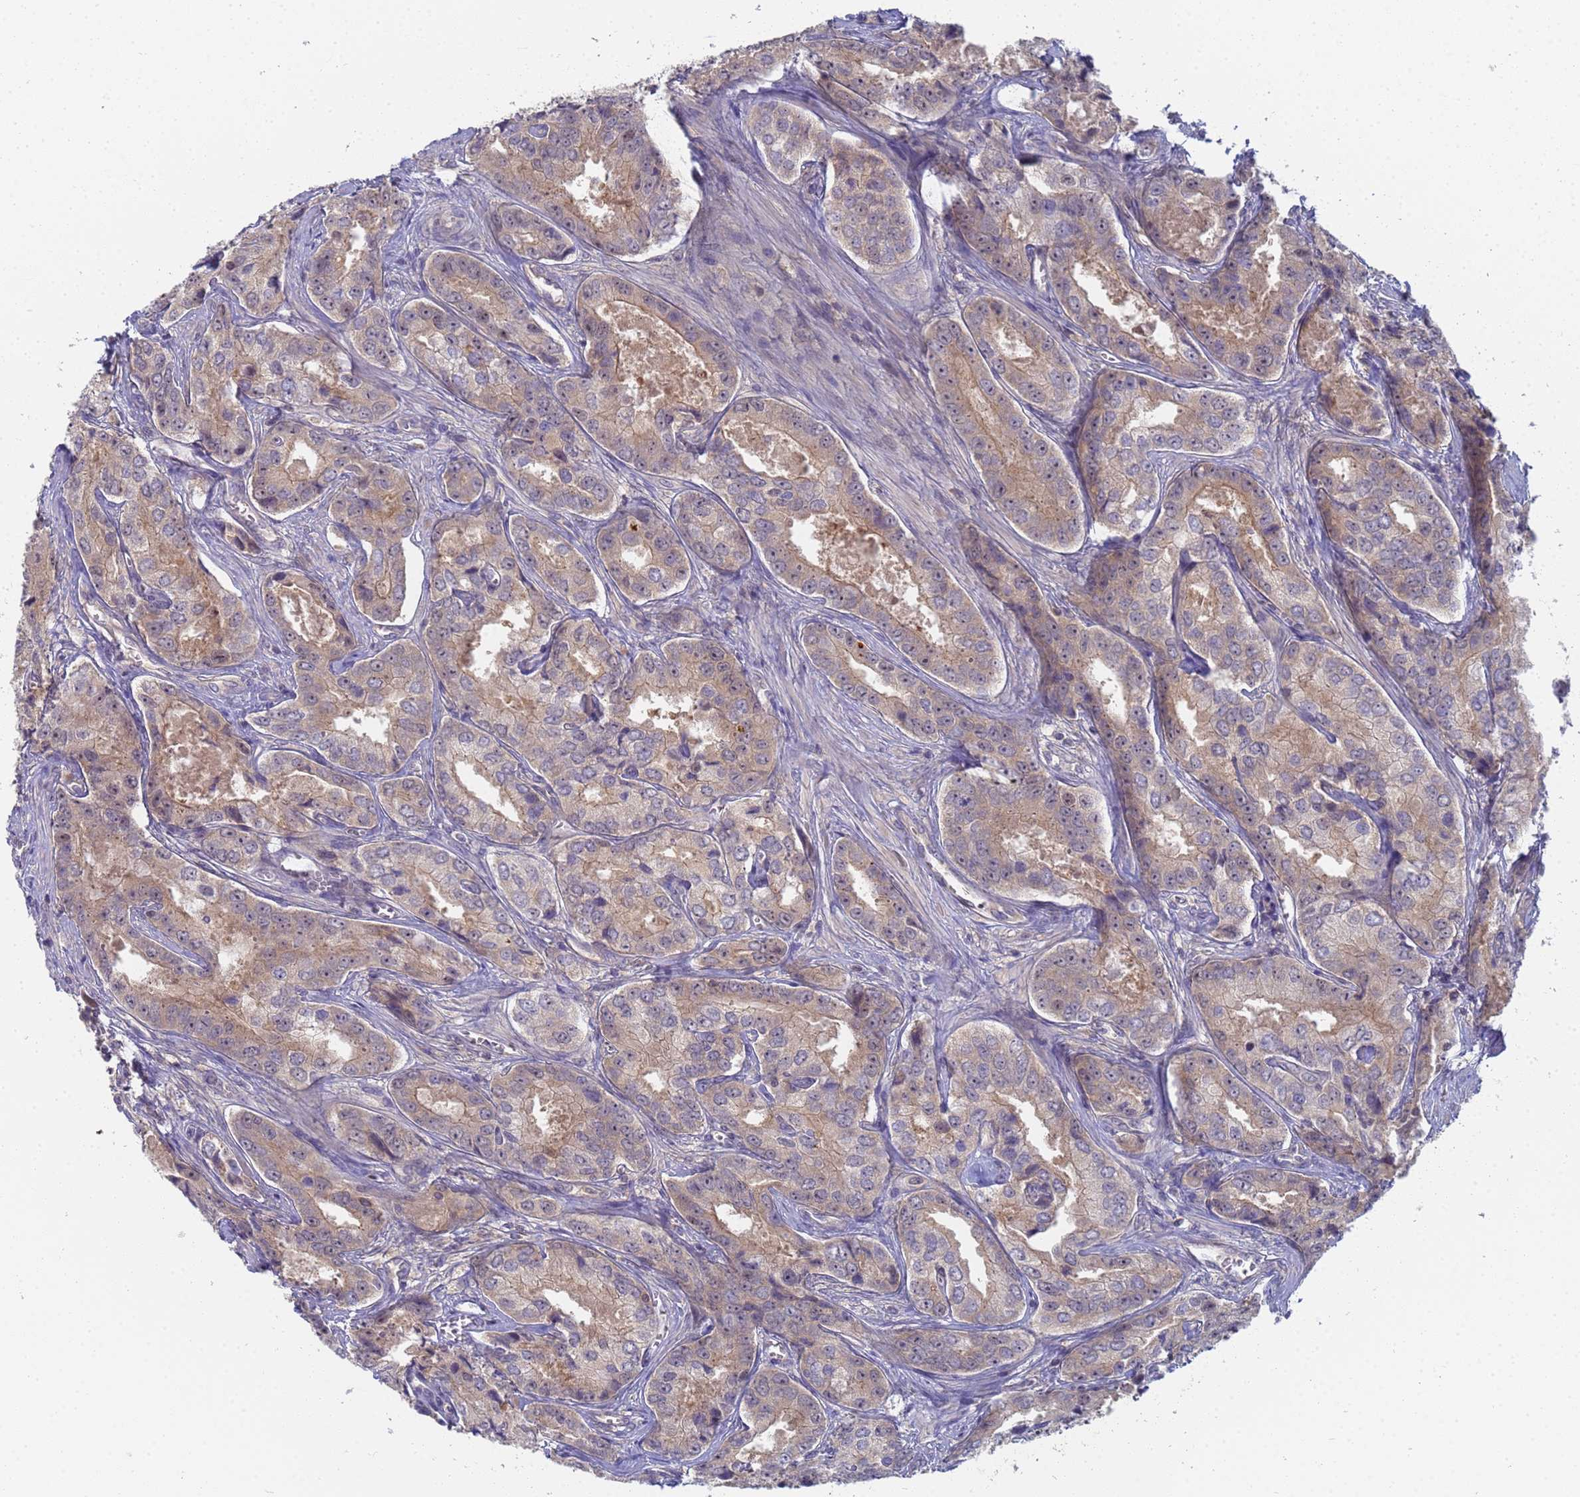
{"staining": {"intensity": "weak", "quantity": "25%-75%", "location": "cytoplasmic/membranous"}, "tissue": "prostate cancer", "cell_type": "Tumor cells", "image_type": "cancer", "snomed": [{"axis": "morphology", "description": "Adenocarcinoma, Low grade"}, {"axis": "topography", "description": "Prostate"}], "caption": "Protein positivity by immunohistochemistry (IHC) exhibits weak cytoplasmic/membranous expression in approximately 25%-75% of tumor cells in prostate cancer (adenocarcinoma (low-grade)).", "gene": "SHARPIN", "patient": {"sex": "male", "age": 68}}